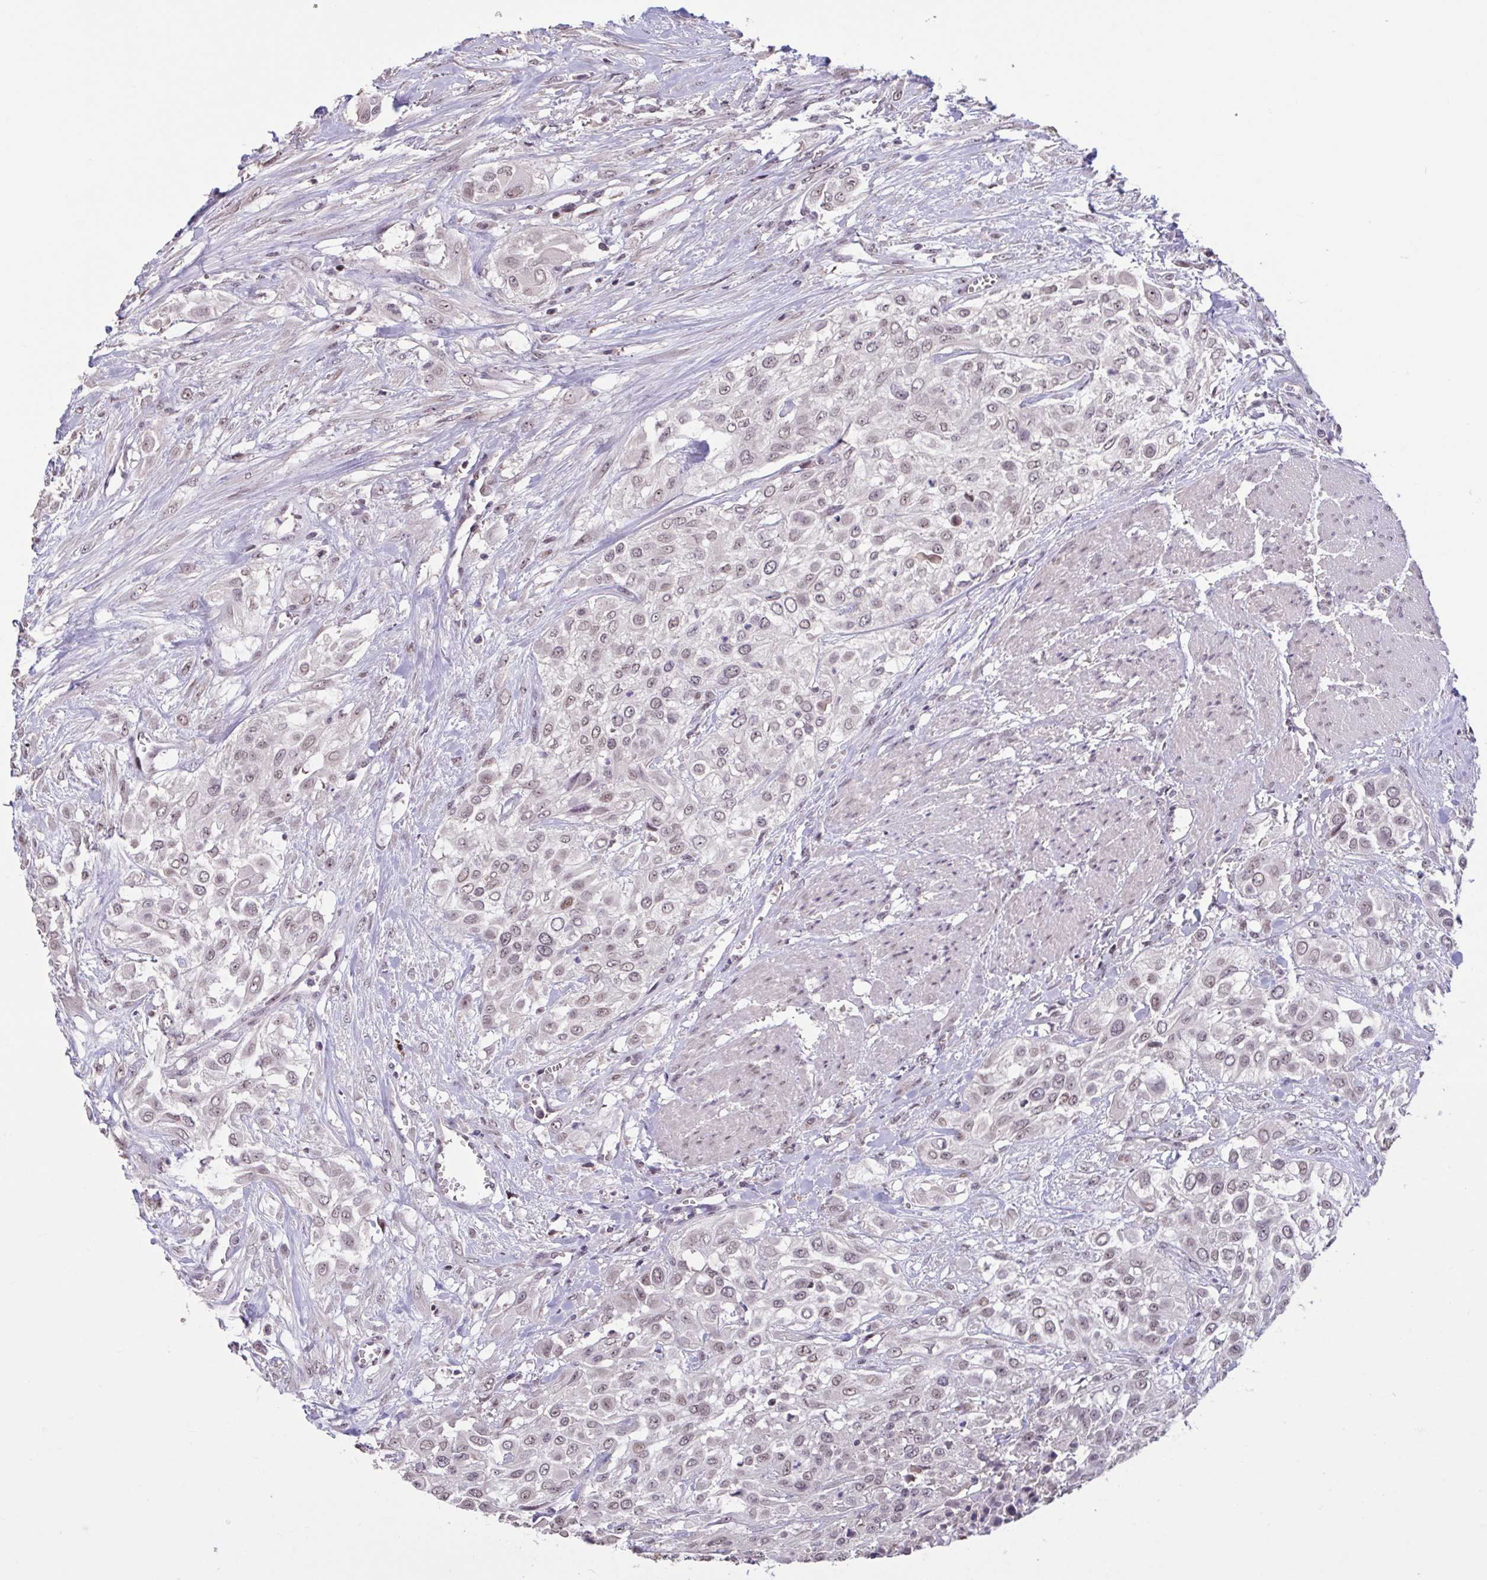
{"staining": {"intensity": "weak", "quantity": ">75%", "location": "nuclear"}, "tissue": "urothelial cancer", "cell_type": "Tumor cells", "image_type": "cancer", "snomed": [{"axis": "morphology", "description": "Urothelial carcinoma, High grade"}, {"axis": "topography", "description": "Urinary bladder"}], "caption": "A low amount of weak nuclear staining is seen in about >75% of tumor cells in high-grade urothelial carcinoma tissue.", "gene": "ZNF414", "patient": {"sex": "male", "age": 57}}